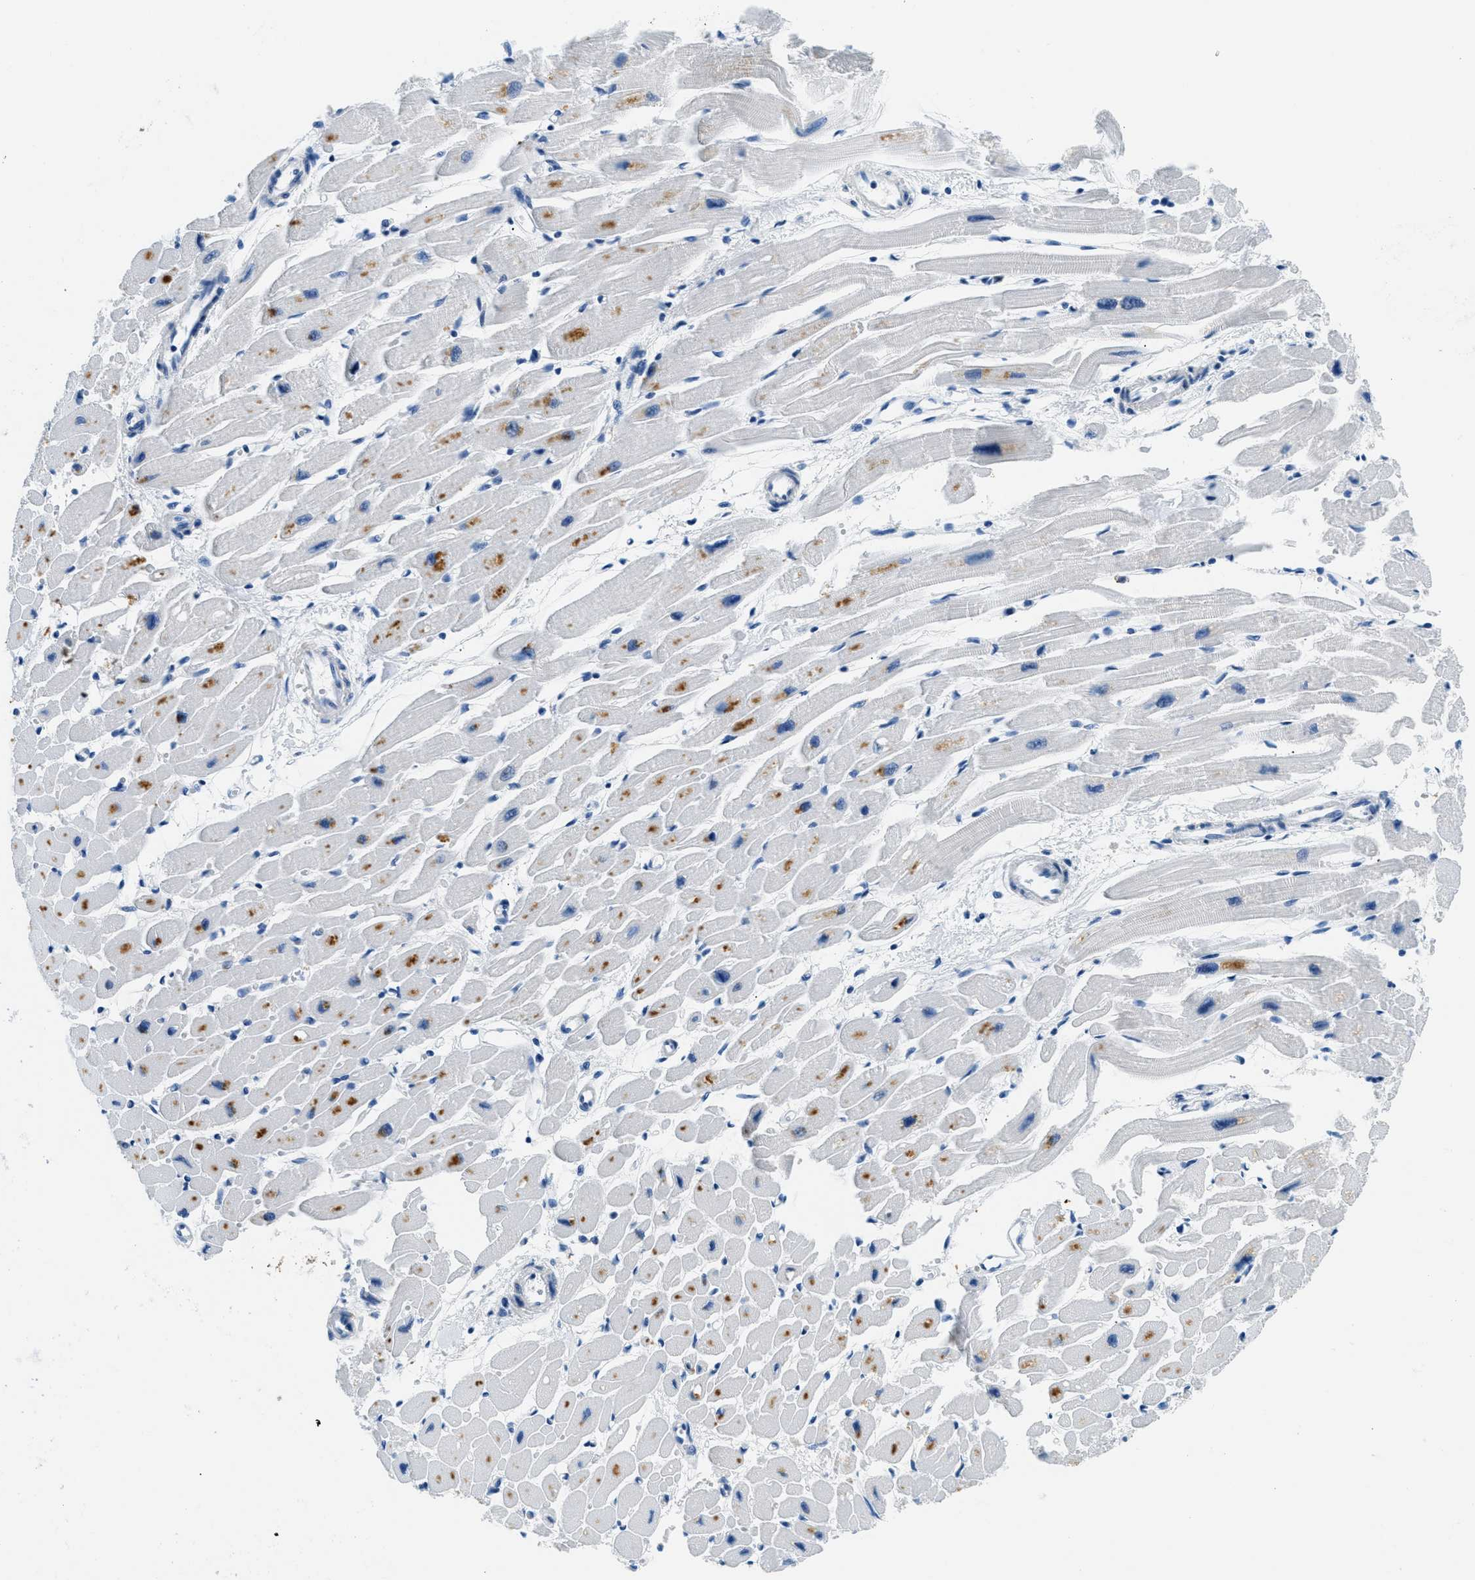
{"staining": {"intensity": "moderate", "quantity": "<25%", "location": "cytoplasmic/membranous"}, "tissue": "heart muscle", "cell_type": "Cardiomyocytes", "image_type": "normal", "snomed": [{"axis": "morphology", "description": "Normal tissue, NOS"}, {"axis": "topography", "description": "Heart"}], "caption": "A brown stain highlights moderate cytoplasmic/membranous positivity of a protein in cardiomyocytes of normal heart muscle. The protein is shown in brown color, while the nuclei are stained blue.", "gene": "CLDN18", "patient": {"sex": "female", "age": 54}}